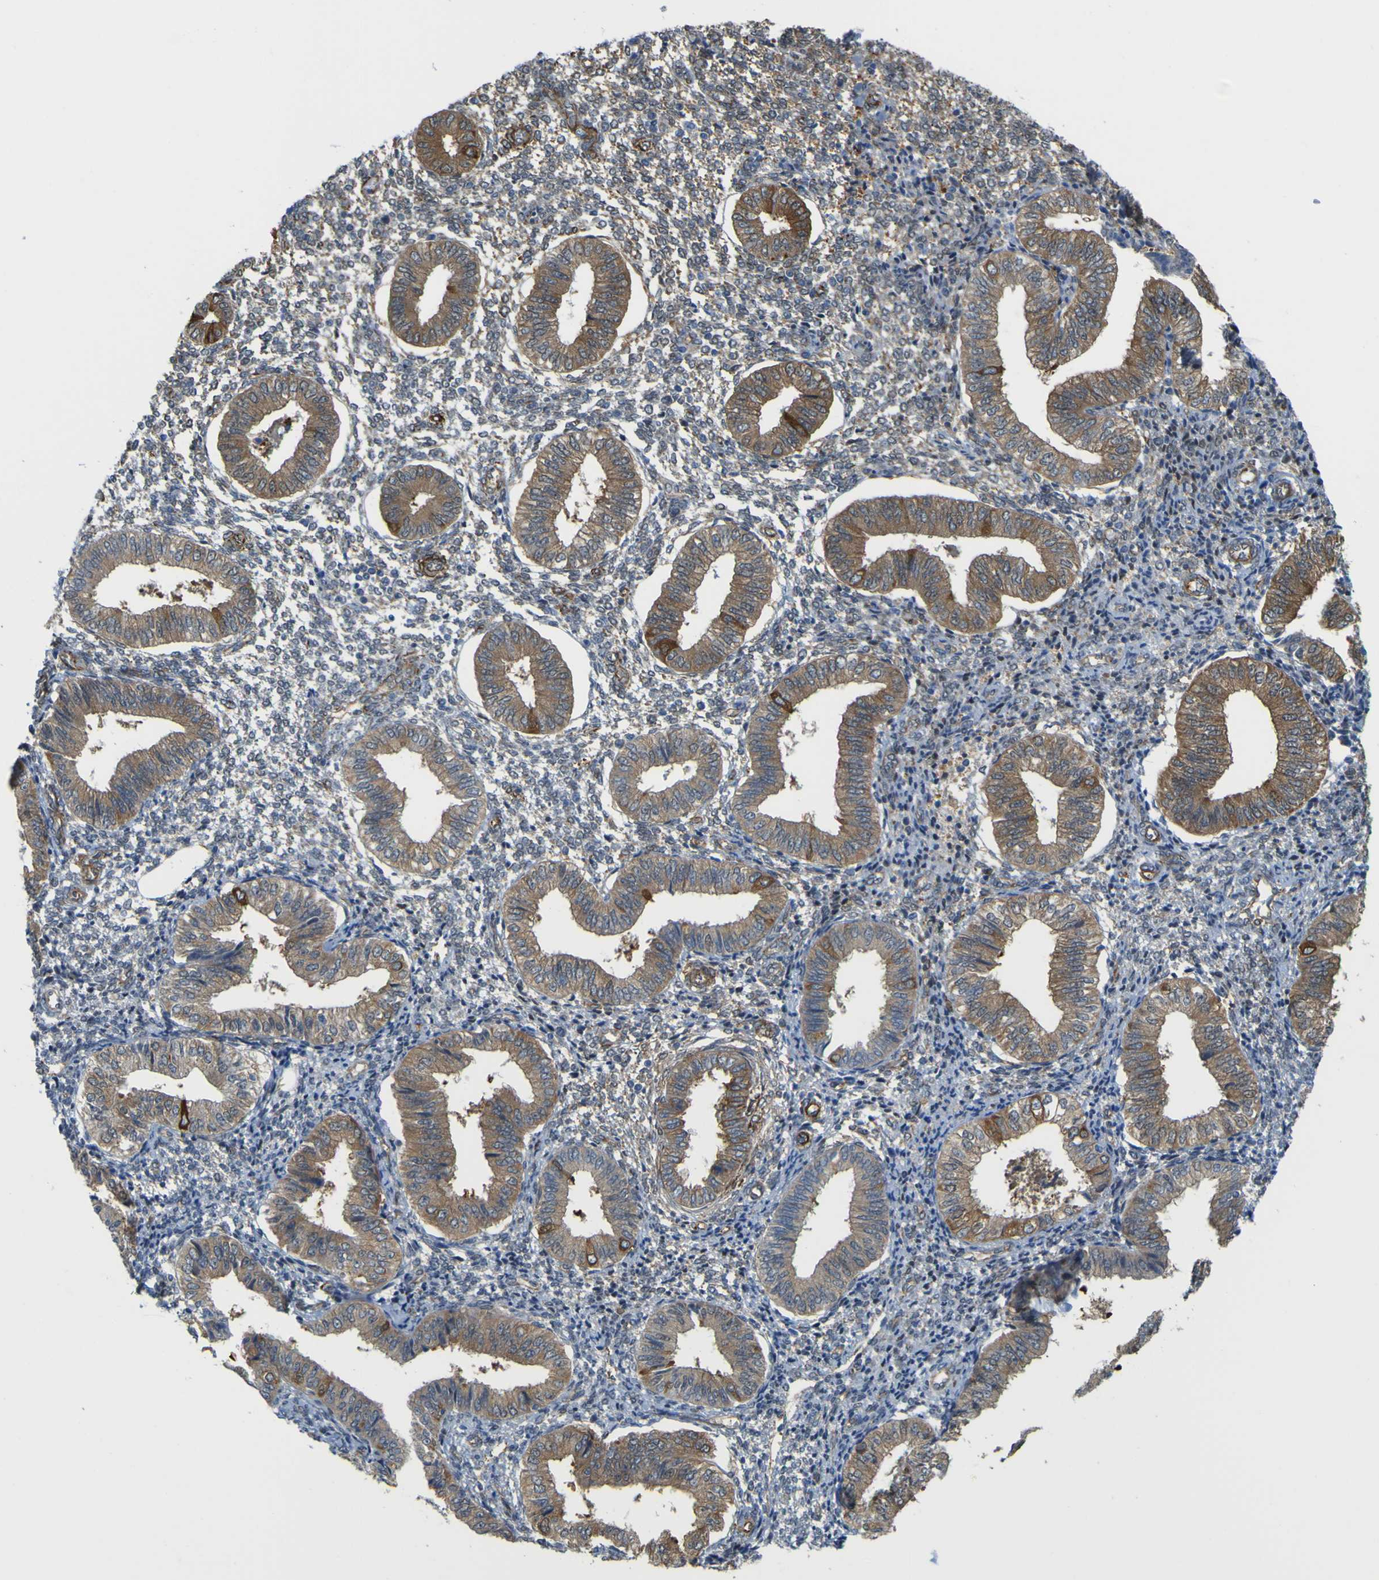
{"staining": {"intensity": "weak", "quantity": "<25%", "location": "cytoplasmic/membranous"}, "tissue": "endometrium", "cell_type": "Cells in endometrial stroma", "image_type": "normal", "snomed": [{"axis": "morphology", "description": "Normal tissue, NOS"}, {"axis": "topography", "description": "Endometrium"}], "caption": "Cells in endometrial stroma show no significant expression in normal endometrium. (IHC, brightfield microscopy, high magnification).", "gene": "JPH1", "patient": {"sex": "female", "age": 50}}